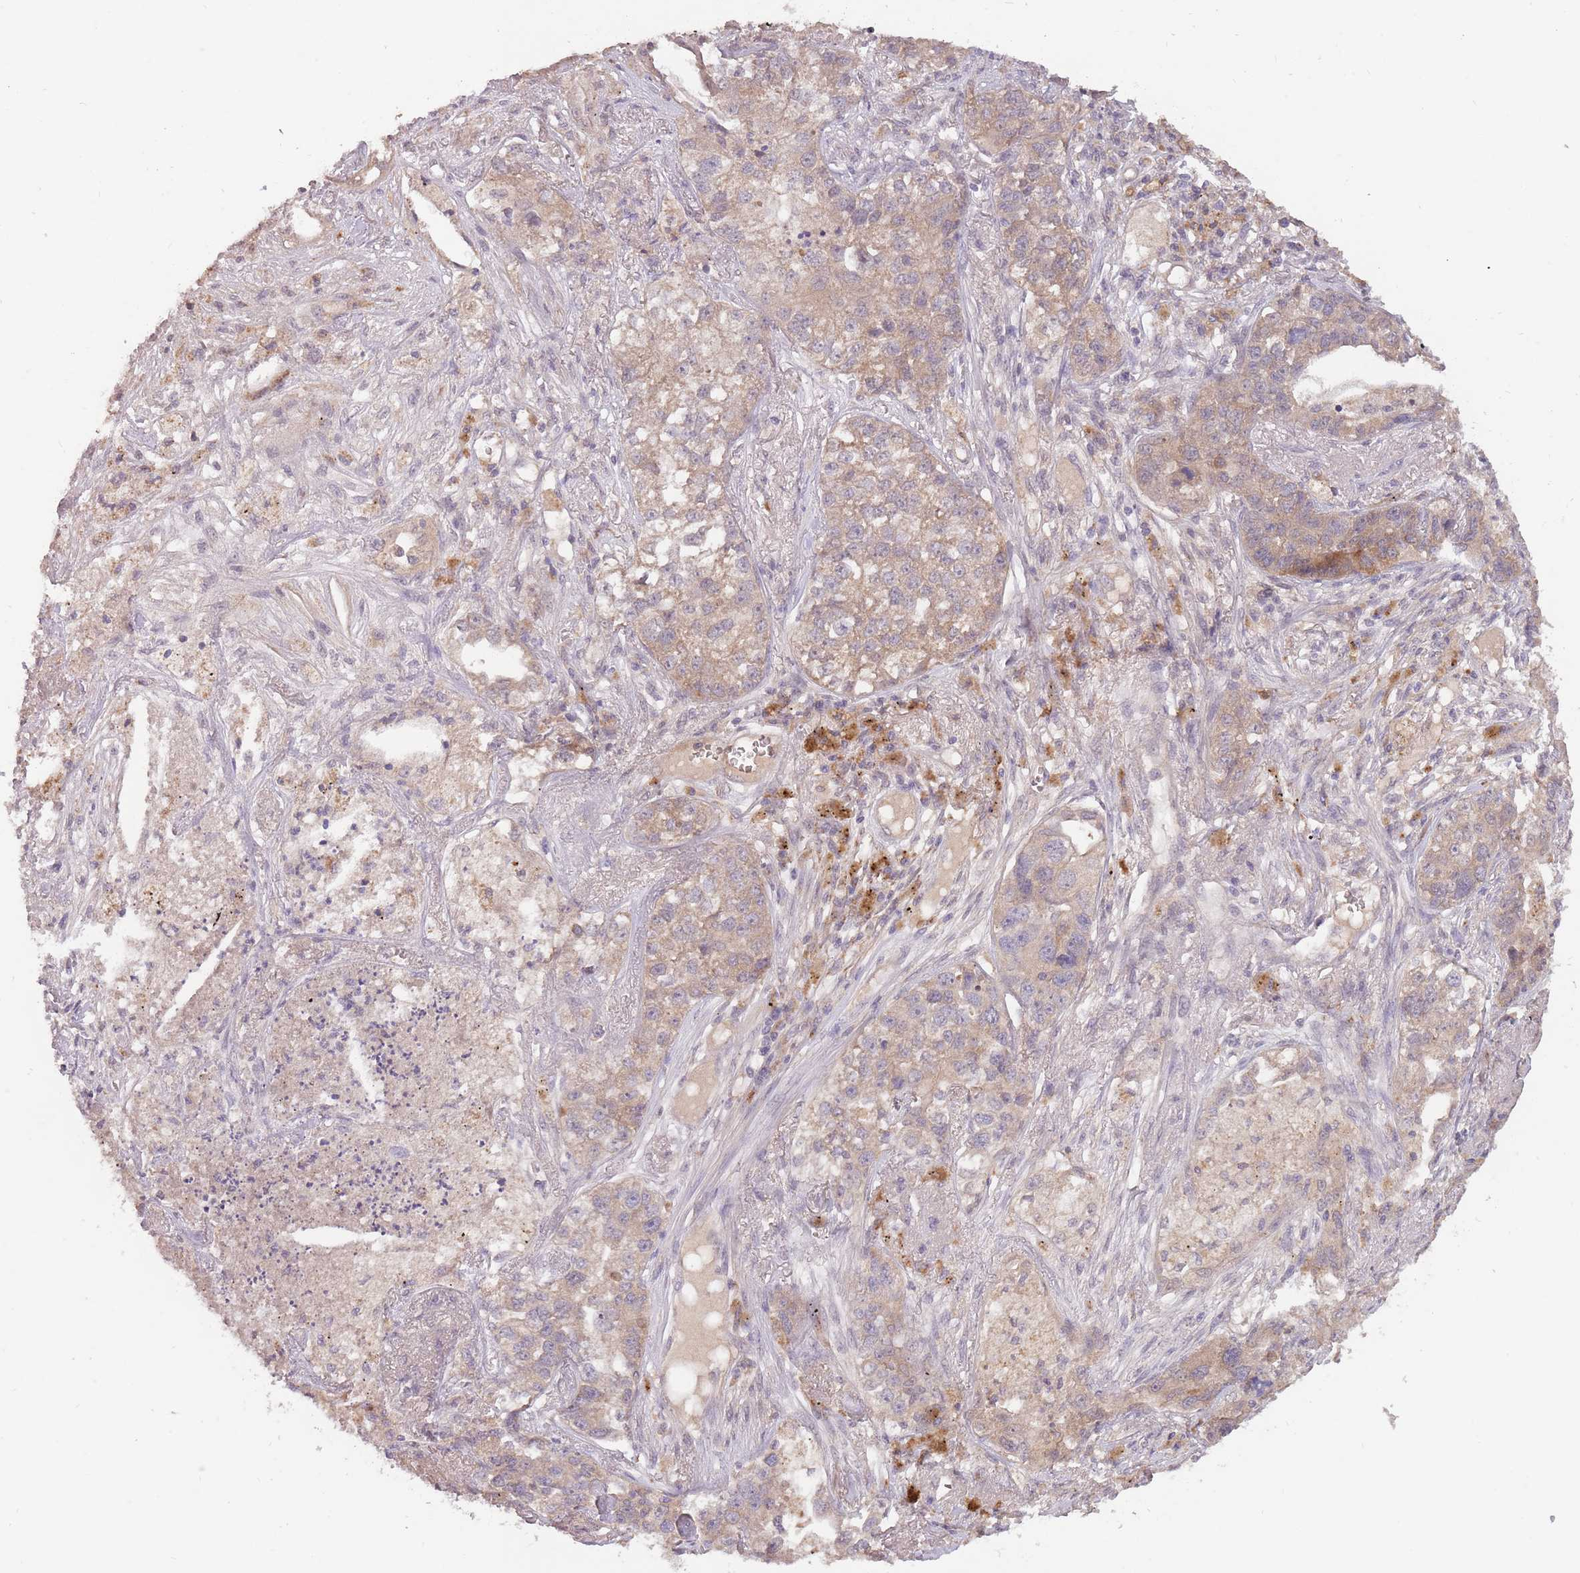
{"staining": {"intensity": "weak", "quantity": "25%-75%", "location": "cytoplasmic/membranous"}, "tissue": "lung cancer", "cell_type": "Tumor cells", "image_type": "cancer", "snomed": [{"axis": "morphology", "description": "Adenocarcinoma, NOS"}, {"axis": "topography", "description": "Lung"}], "caption": "Brown immunohistochemical staining in lung cancer demonstrates weak cytoplasmic/membranous positivity in approximately 25%-75% of tumor cells.", "gene": "LRATD2", "patient": {"sex": "male", "age": 49}}